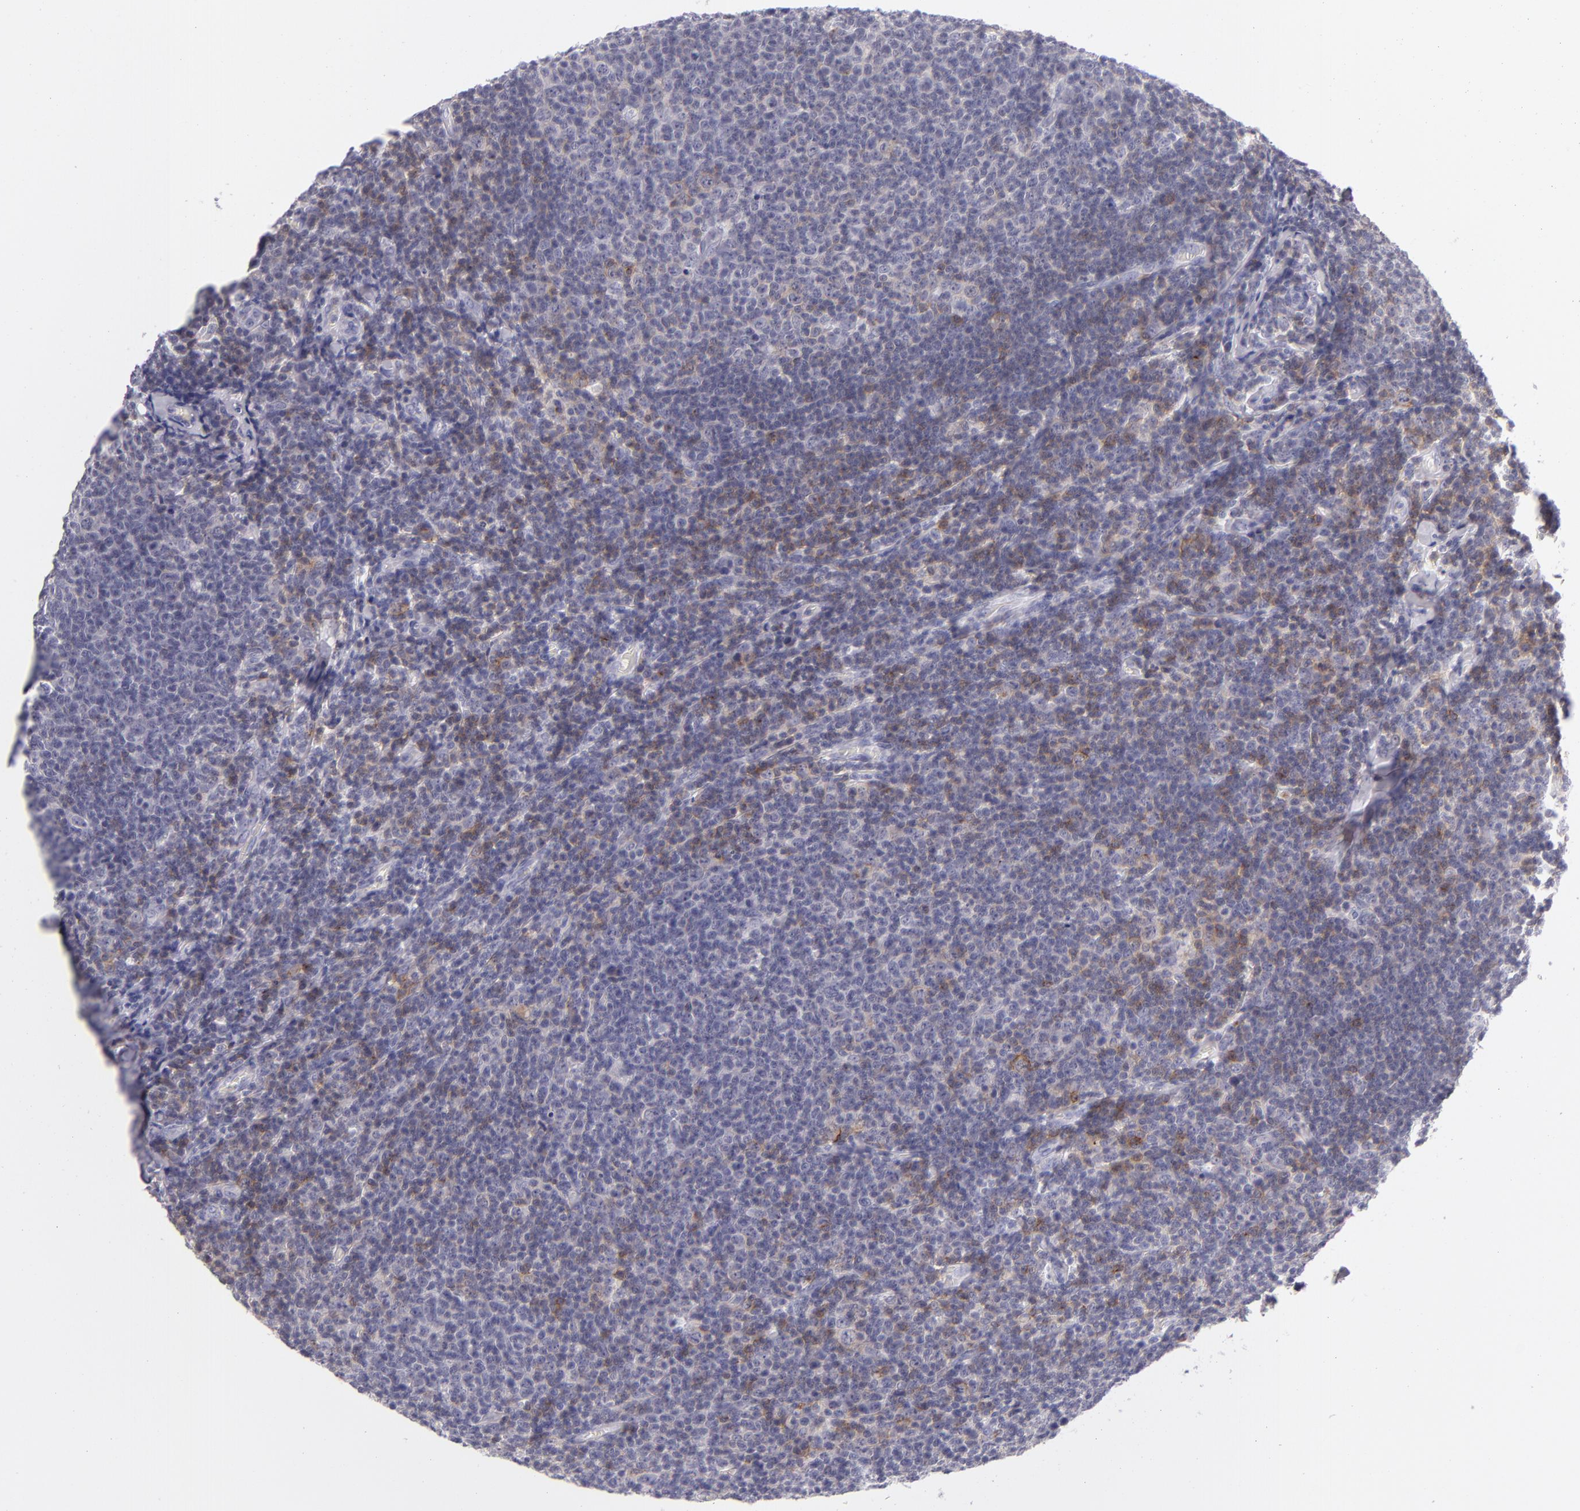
{"staining": {"intensity": "weak", "quantity": "25%-75%", "location": "cytoplasmic/membranous"}, "tissue": "lymphoma", "cell_type": "Tumor cells", "image_type": "cancer", "snomed": [{"axis": "morphology", "description": "Malignant lymphoma, non-Hodgkin's type, Low grade"}, {"axis": "topography", "description": "Lymph node"}], "caption": "Immunohistochemistry (IHC) image of neoplastic tissue: human low-grade malignant lymphoma, non-Hodgkin's type stained using IHC displays low levels of weak protein expression localized specifically in the cytoplasmic/membranous of tumor cells, appearing as a cytoplasmic/membranous brown color.", "gene": "CD48", "patient": {"sex": "male", "age": 74}}